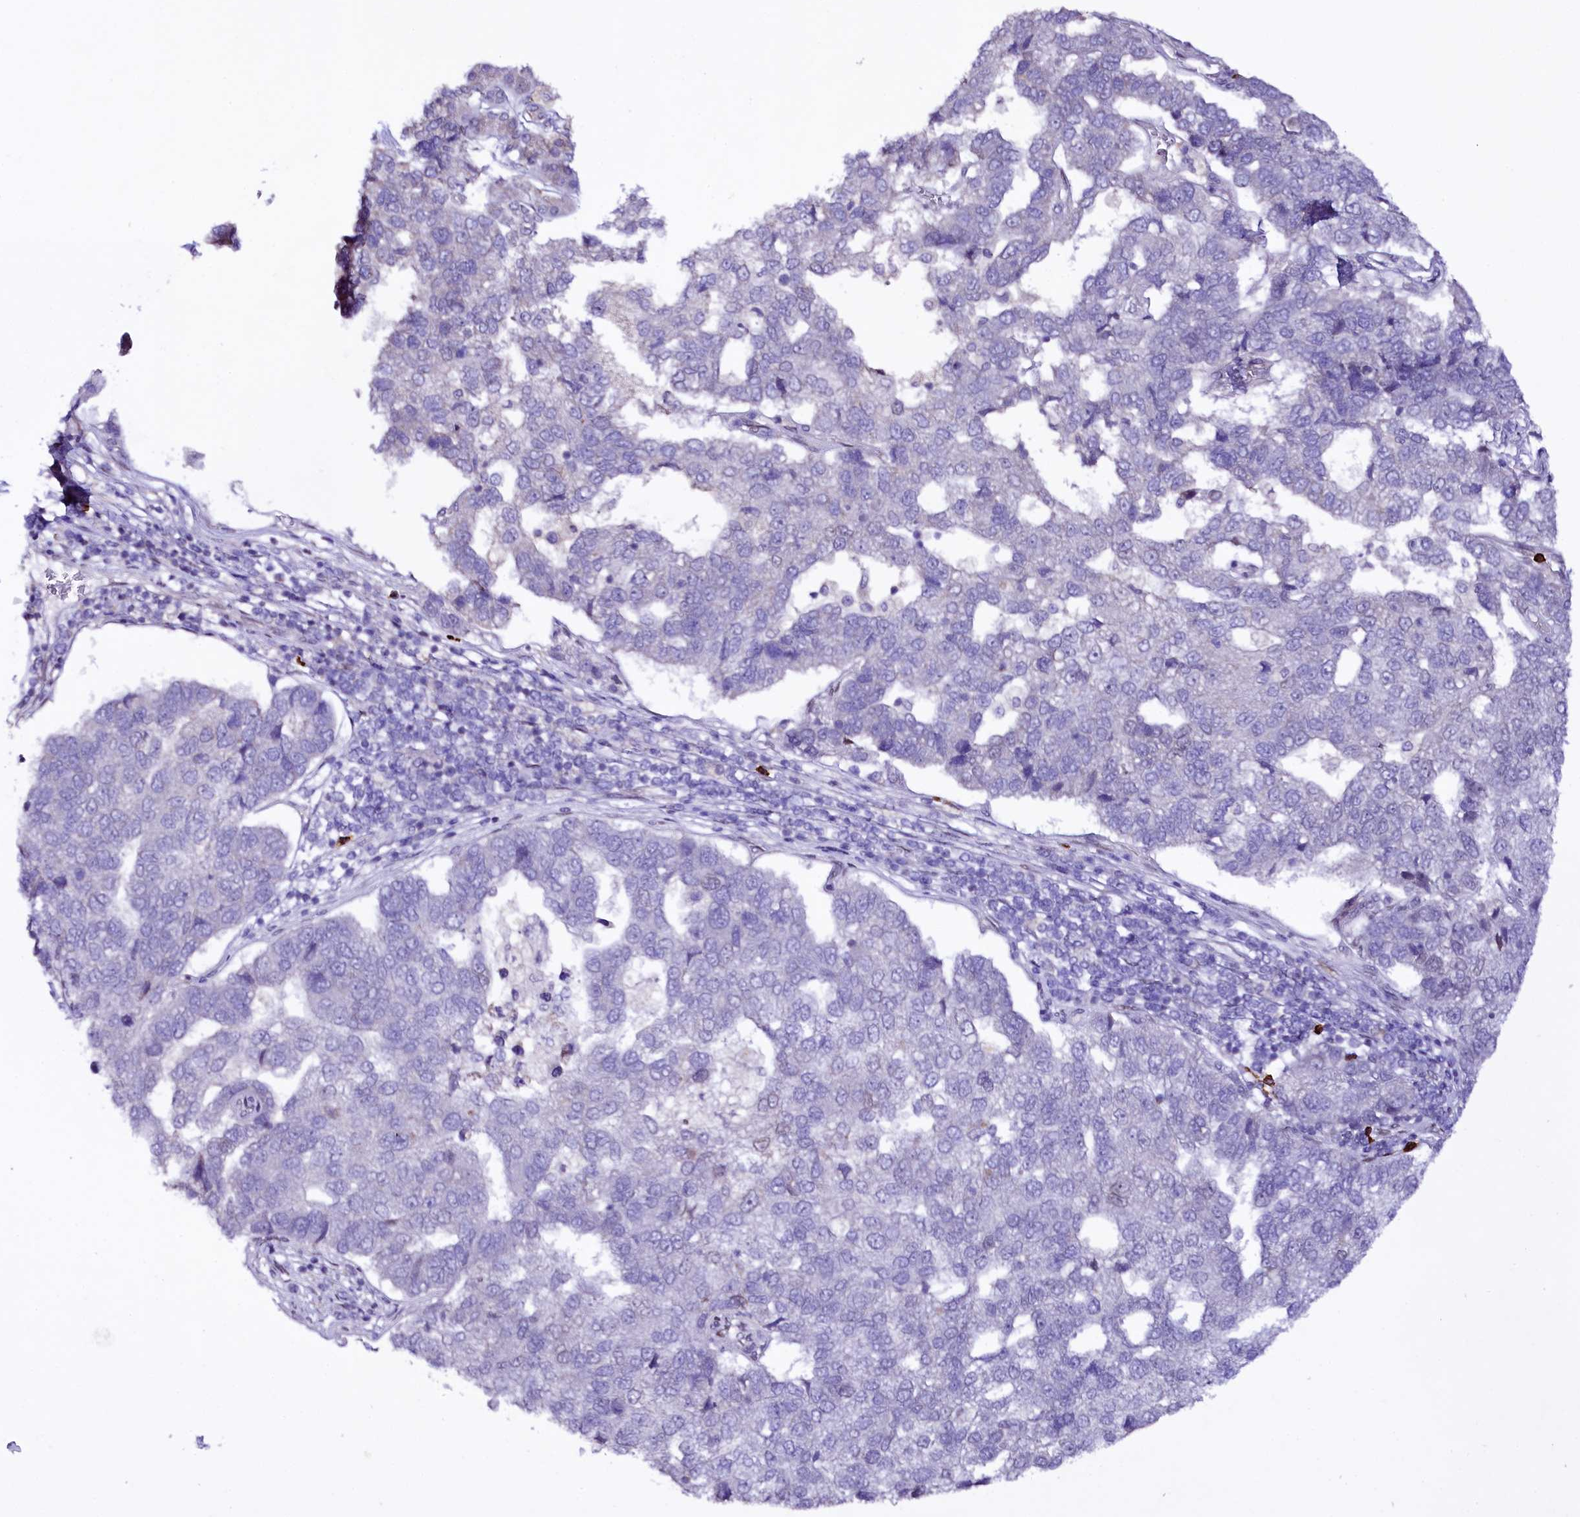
{"staining": {"intensity": "negative", "quantity": "none", "location": "none"}, "tissue": "pancreatic cancer", "cell_type": "Tumor cells", "image_type": "cancer", "snomed": [{"axis": "morphology", "description": "Adenocarcinoma, NOS"}, {"axis": "topography", "description": "Pancreas"}], "caption": "Tumor cells are negative for protein expression in human pancreatic adenocarcinoma.", "gene": "ZNF226", "patient": {"sex": "female", "age": 61}}